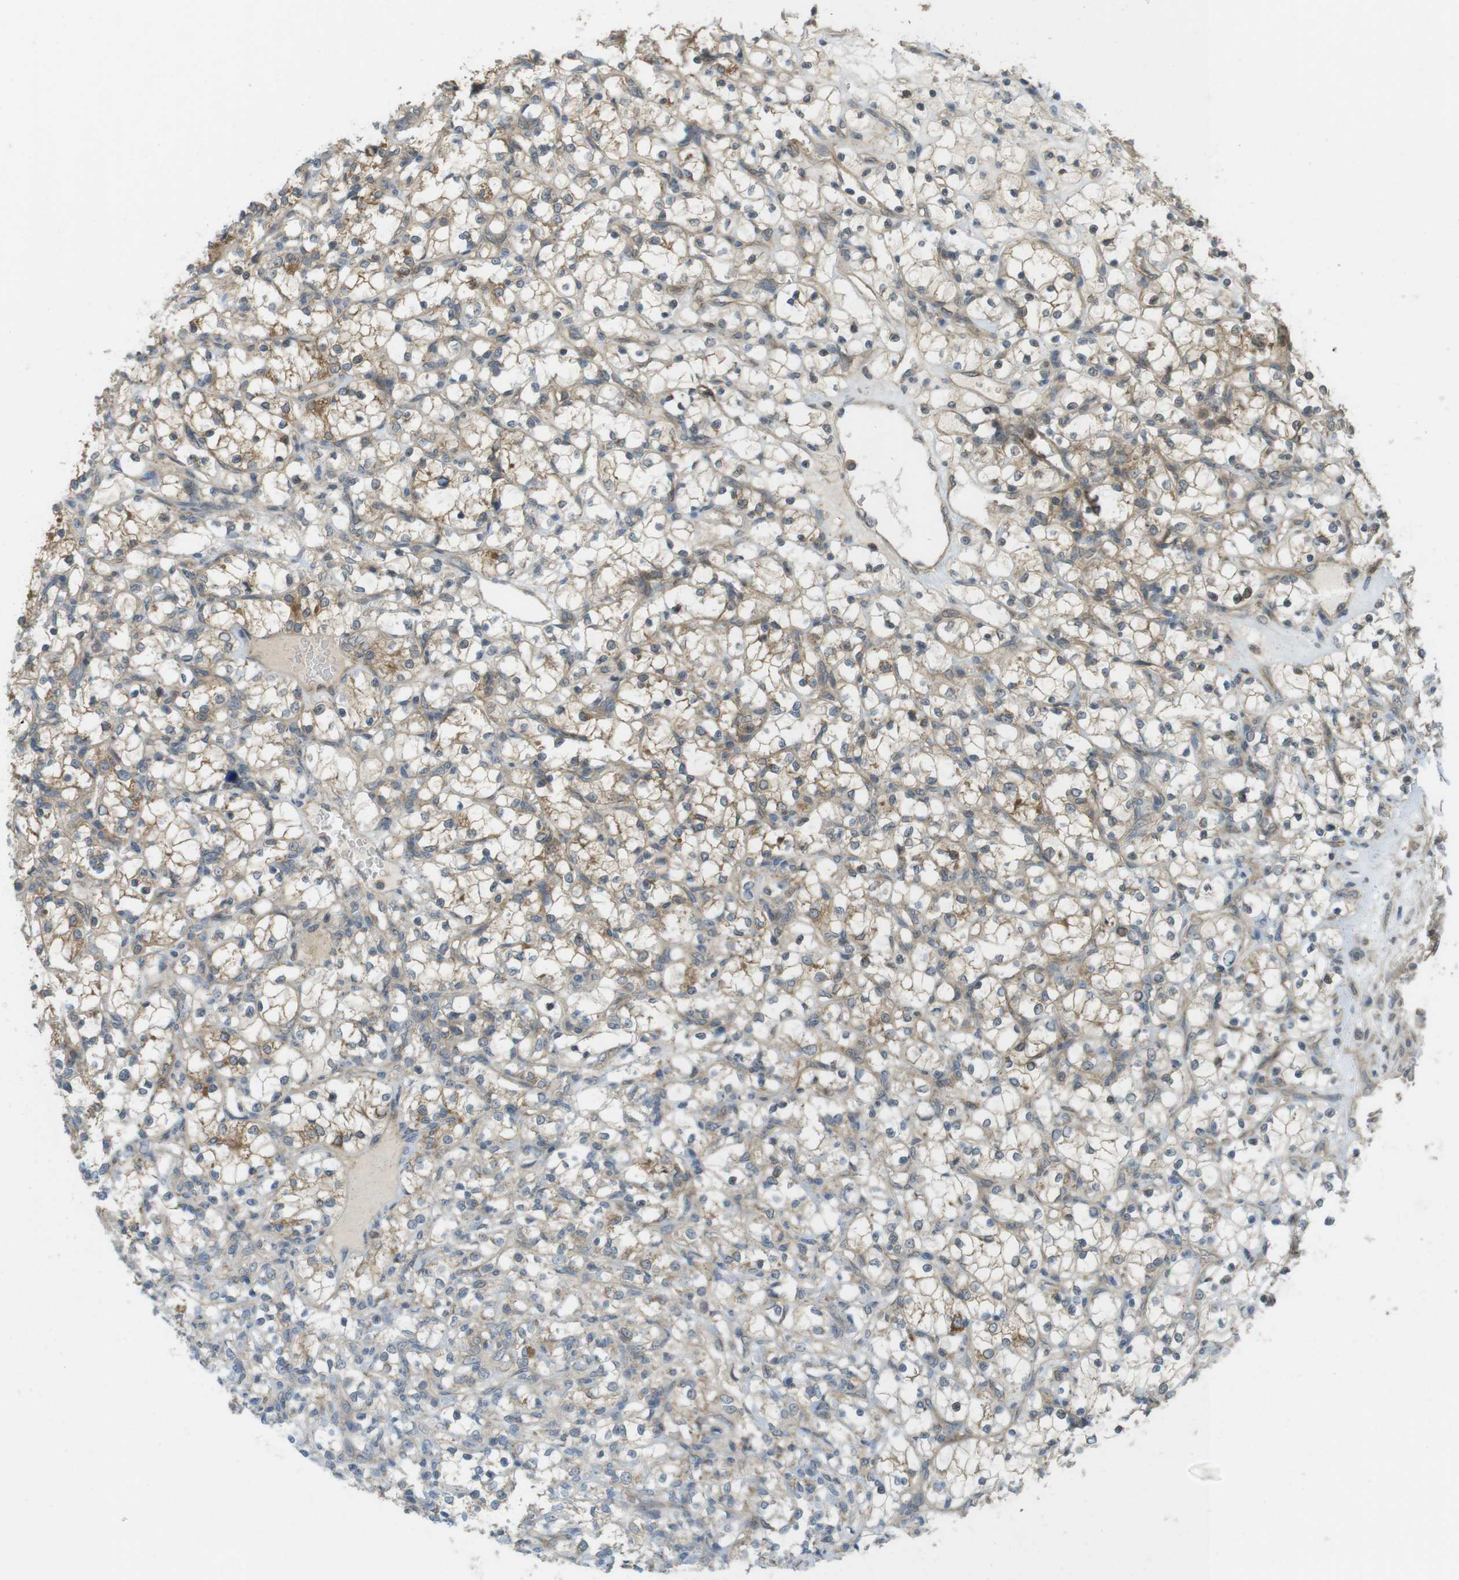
{"staining": {"intensity": "moderate", "quantity": "25%-75%", "location": "cytoplasmic/membranous"}, "tissue": "renal cancer", "cell_type": "Tumor cells", "image_type": "cancer", "snomed": [{"axis": "morphology", "description": "Adenocarcinoma, NOS"}, {"axis": "topography", "description": "Kidney"}], "caption": "A high-resolution photomicrograph shows immunohistochemistry staining of adenocarcinoma (renal), which demonstrates moderate cytoplasmic/membranous positivity in approximately 25%-75% of tumor cells.", "gene": "RNF130", "patient": {"sex": "female", "age": 69}}